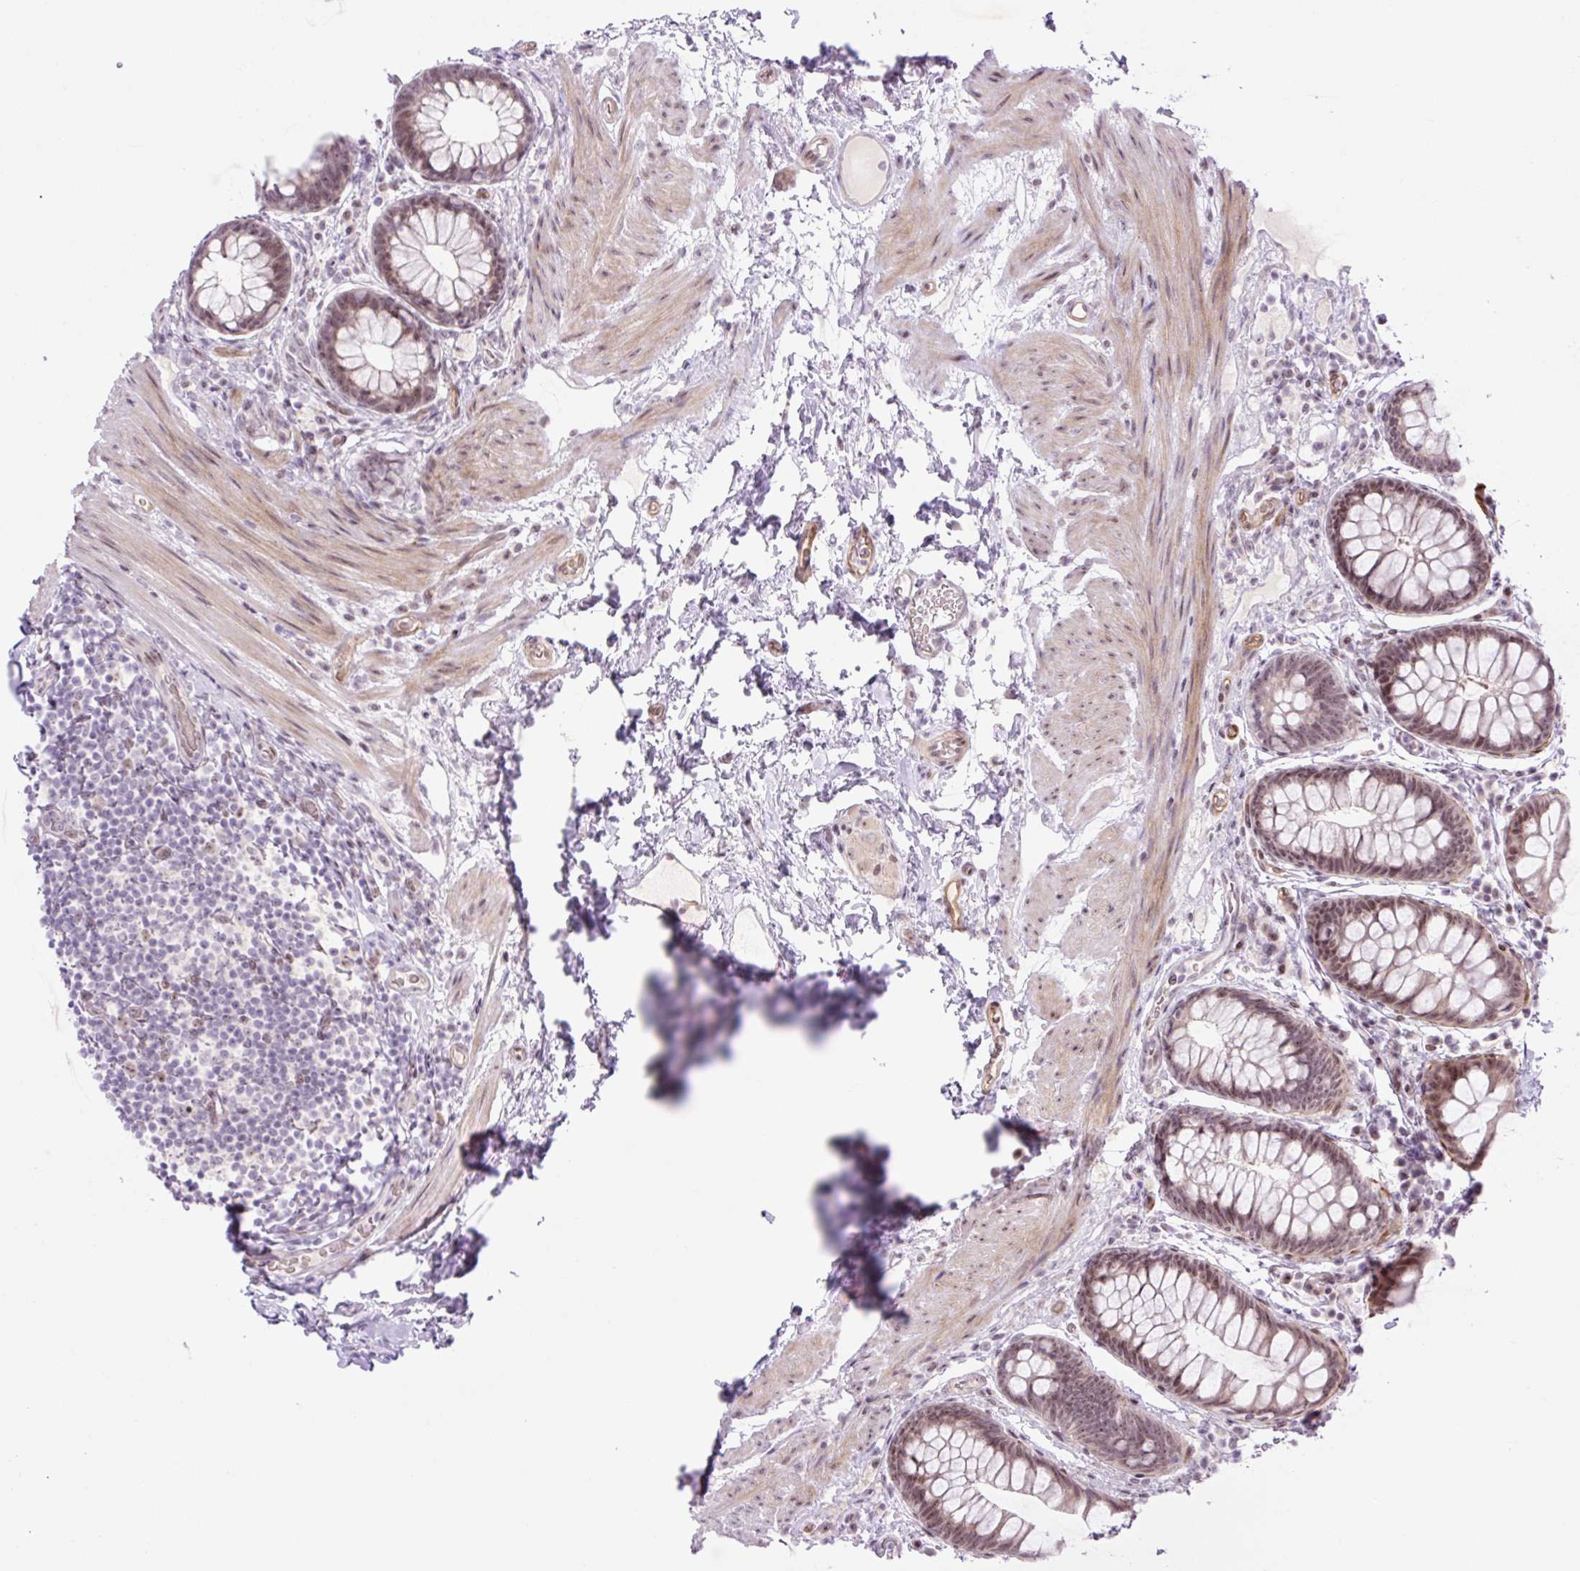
{"staining": {"intensity": "moderate", "quantity": ">75%", "location": "nuclear"}, "tissue": "rectum", "cell_type": "Glandular cells", "image_type": "normal", "snomed": [{"axis": "morphology", "description": "Normal tissue, NOS"}, {"axis": "topography", "description": "Rectum"}], "caption": "Immunohistochemistry (IHC) micrograph of unremarkable rectum stained for a protein (brown), which demonstrates medium levels of moderate nuclear staining in about >75% of glandular cells.", "gene": "ENSG00000268750", "patient": {"sex": "female", "age": 69}}